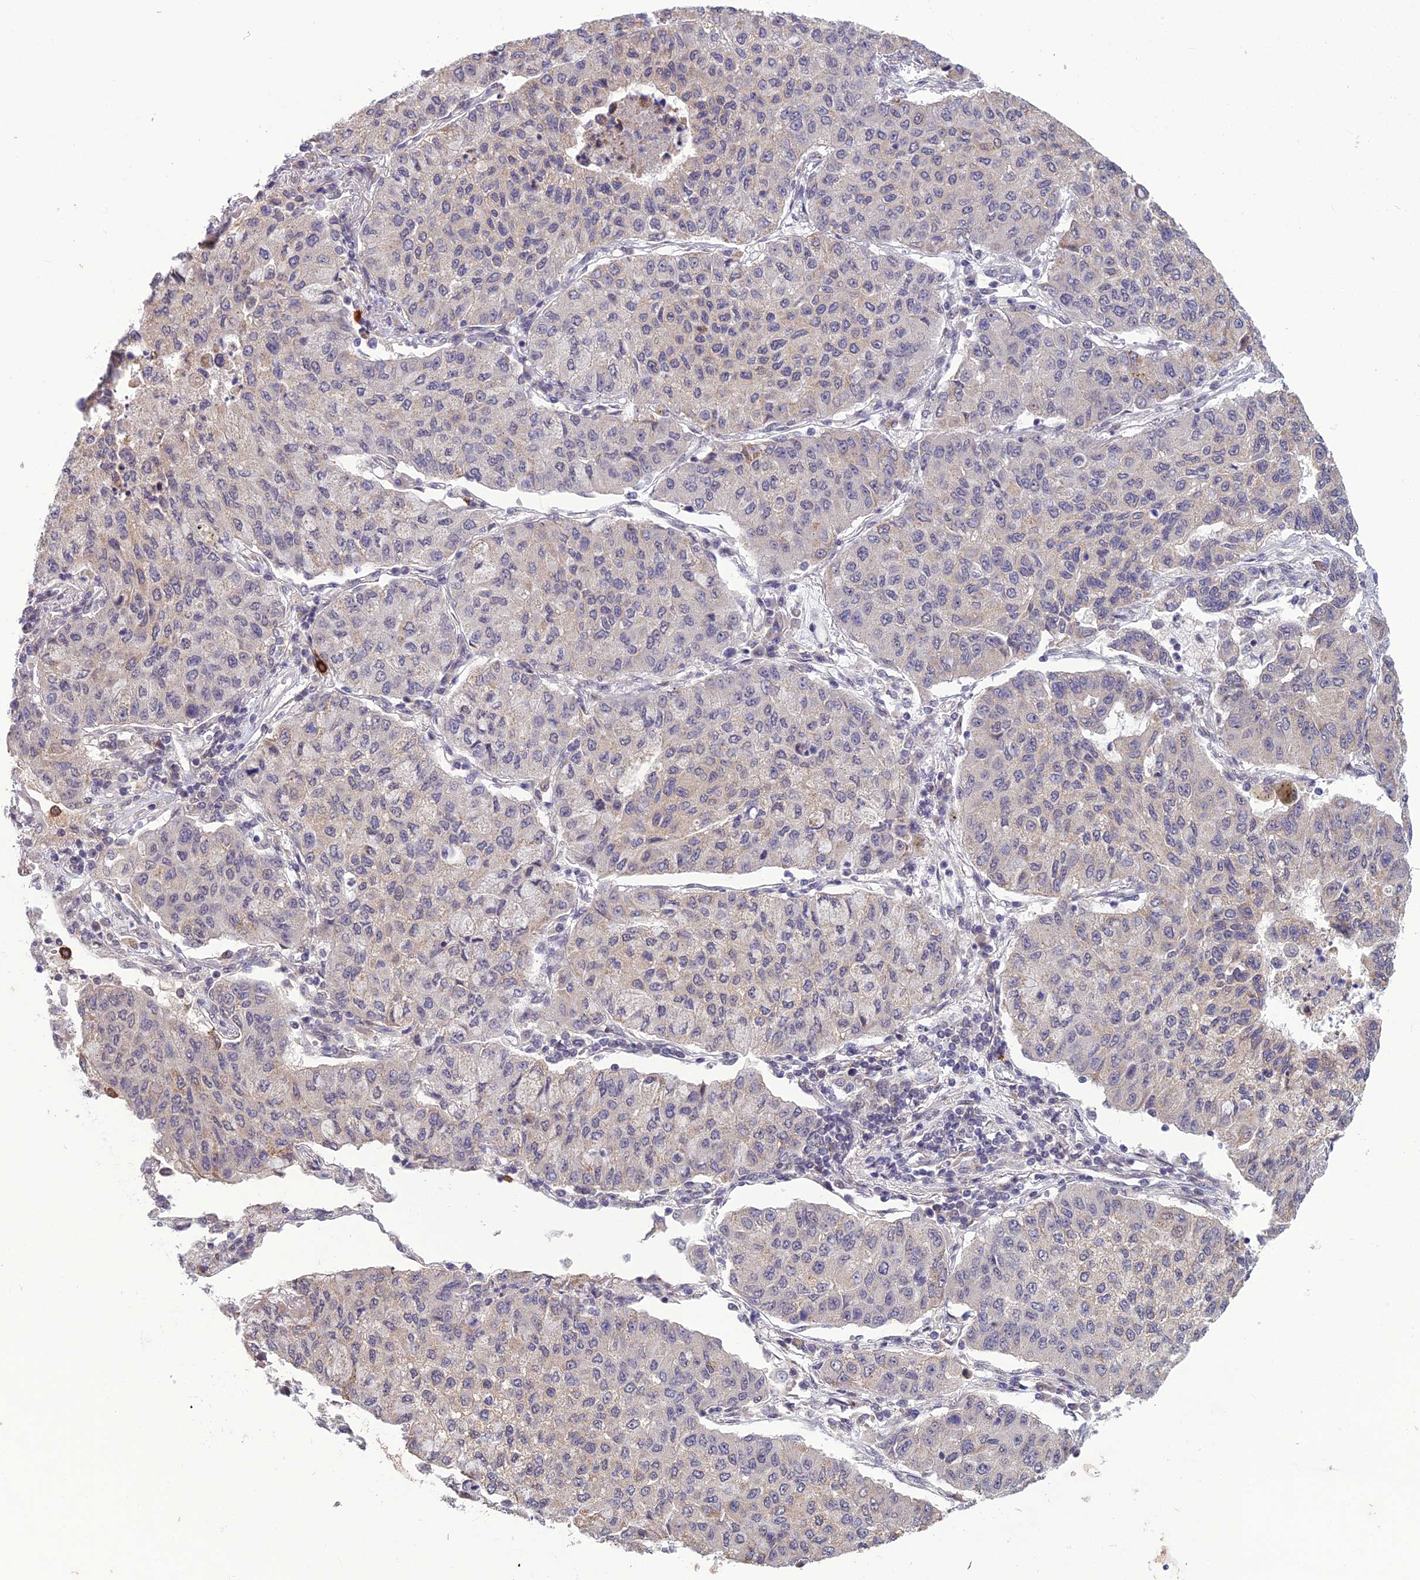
{"staining": {"intensity": "negative", "quantity": "none", "location": "none"}, "tissue": "lung cancer", "cell_type": "Tumor cells", "image_type": "cancer", "snomed": [{"axis": "morphology", "description": "Squamous cell carcinoma, NOS"}, {"axis": "topography", "description": "Lung"}], "caption": "Human lung cancer (squamous cell carcinoma) stained for a protein using immunohistochemistry (IHC) reveals no expression in tumor cells.", "gene": "FBRS", "patient": {"sex": "male", "age": 74}}